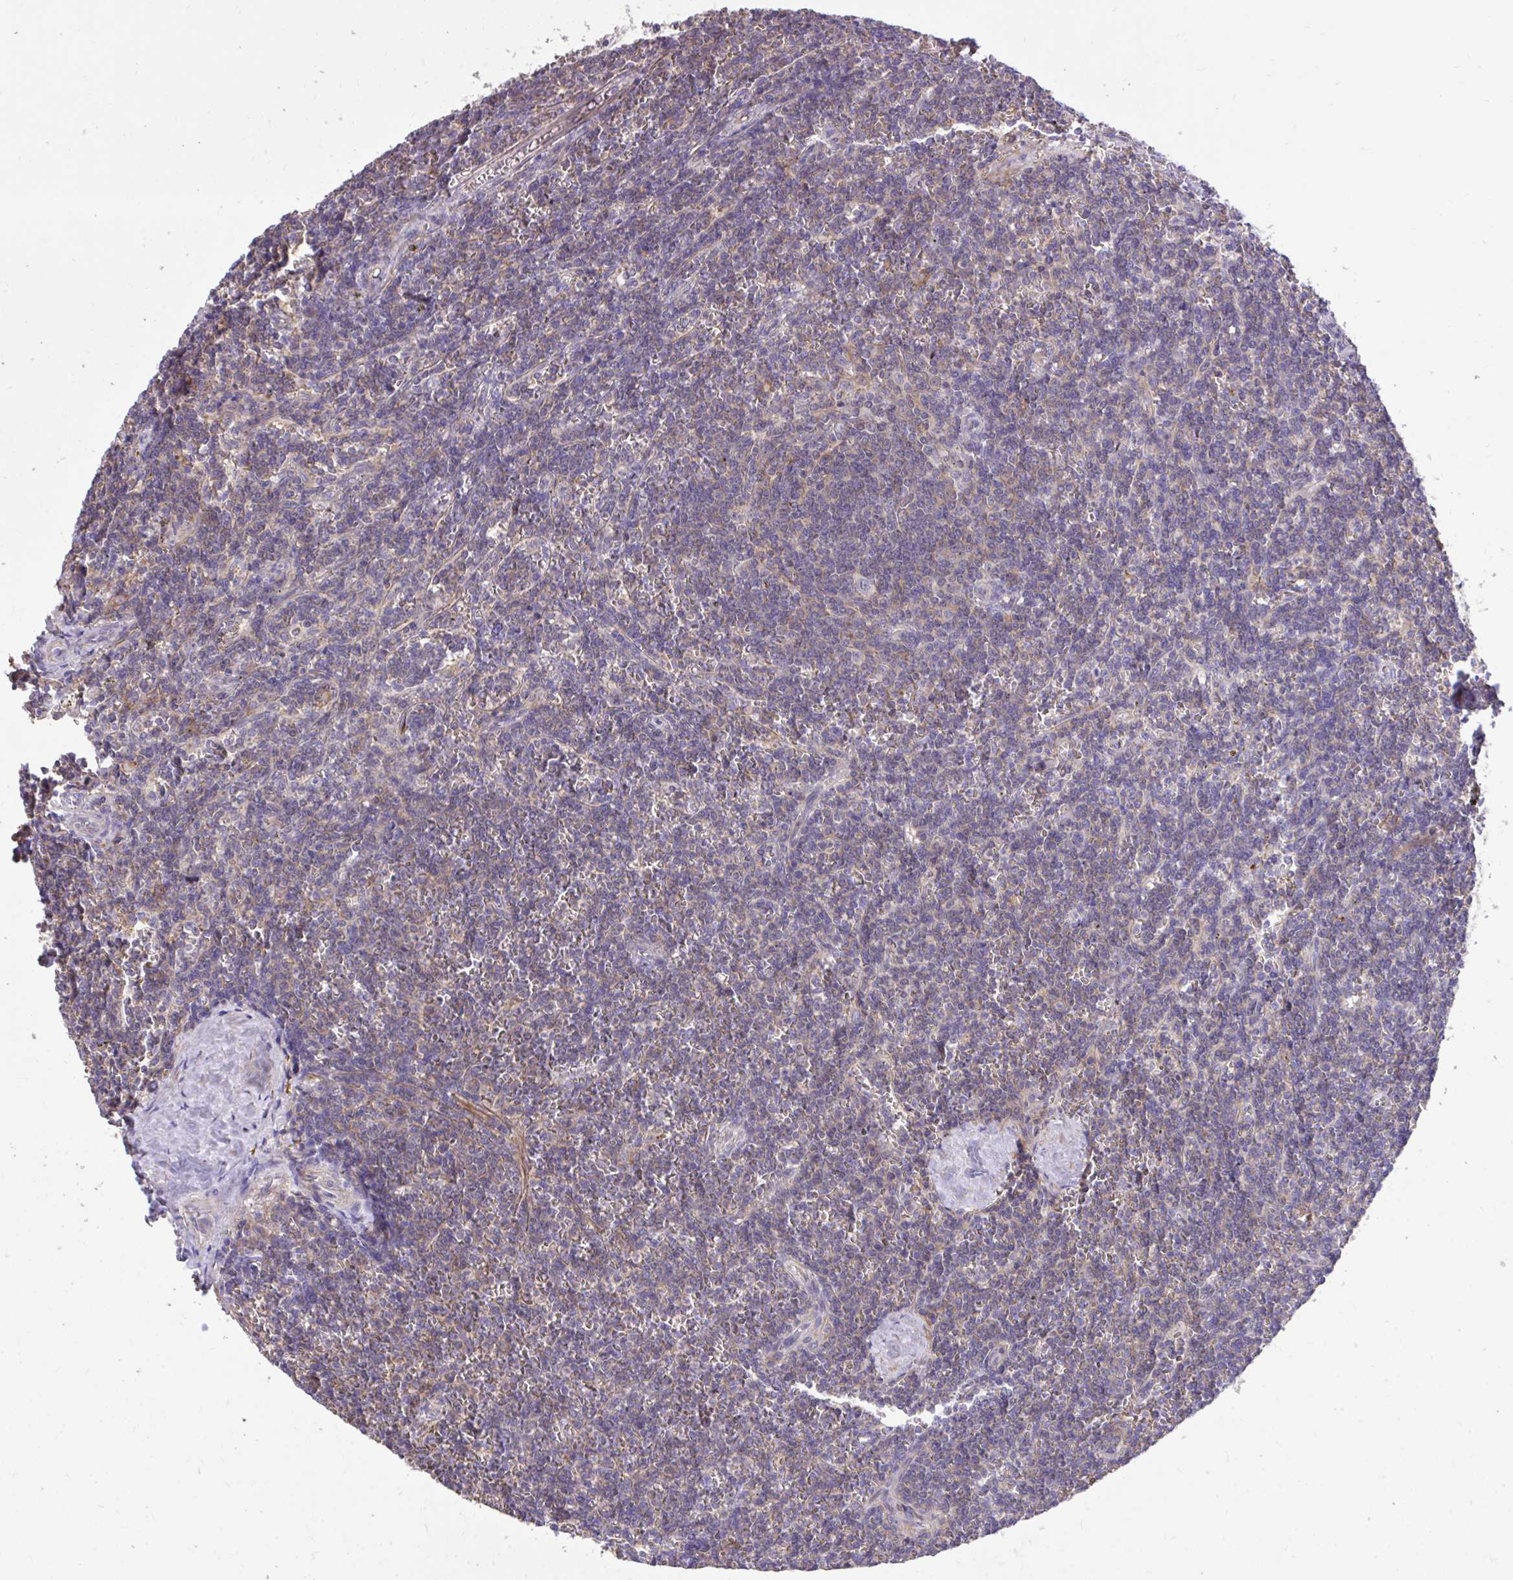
{"staining": {"intensity": "negative", "quantity": "none", "location": "none"}, "tissue": "lymphoma", "cell_type": "Tumor cells", "image_type": "cancer", "snomed": [{"axis": "morphology", "description": "Malignant lymphoma, non-Hodgkin's type, Low grade"}, {"axis": "topography", "description": "Spleen"}], "caption": "An image of human lymphoma is negative for staining in tumor cells. (DAB (3,3'-diaminobenzidine) immunohistochemistry visualized using brightfield microscopy, high magnification).", "gene": "IGFL2", "patient": {"sex": "male", "age": 78}}